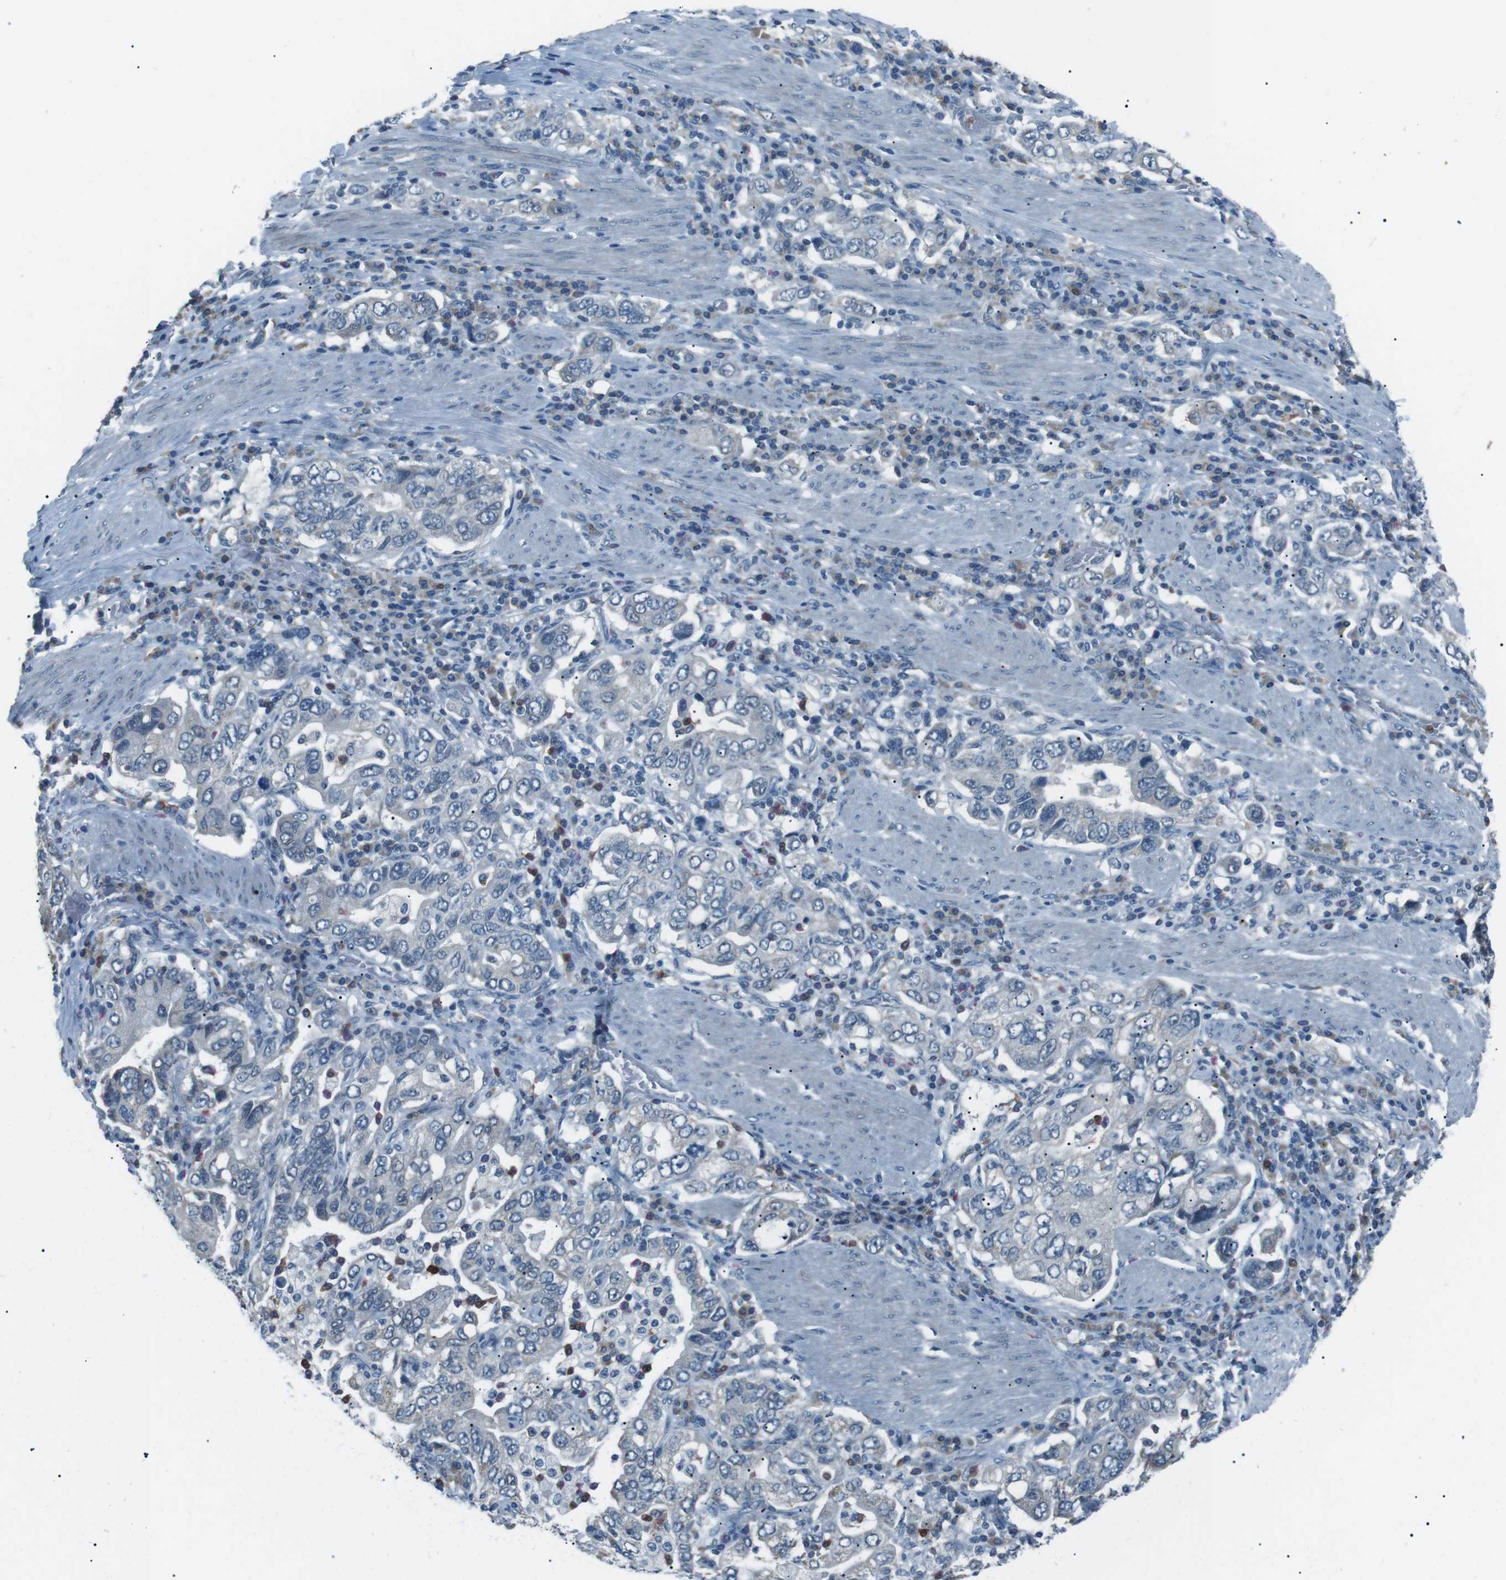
{"staining": {"intensity": "negative", "quantity": "none", "location": "none"}, "tissue": "stomach cancer", "cell_type": "Tumor cells", "image_type": "cancer", "snomed": [{"axis": "morphology", "description": "Adenocarcinoma, NOS"}, {"axis": "topography", "description": "Stomach, upper"}], "caption": "Immunohistochemistry (IHC) of human stomach adenocarcinoma displays no staining in tumor cells.", "gene": "SERPINB2", "patient": {"sex": "male", "age": 62}}